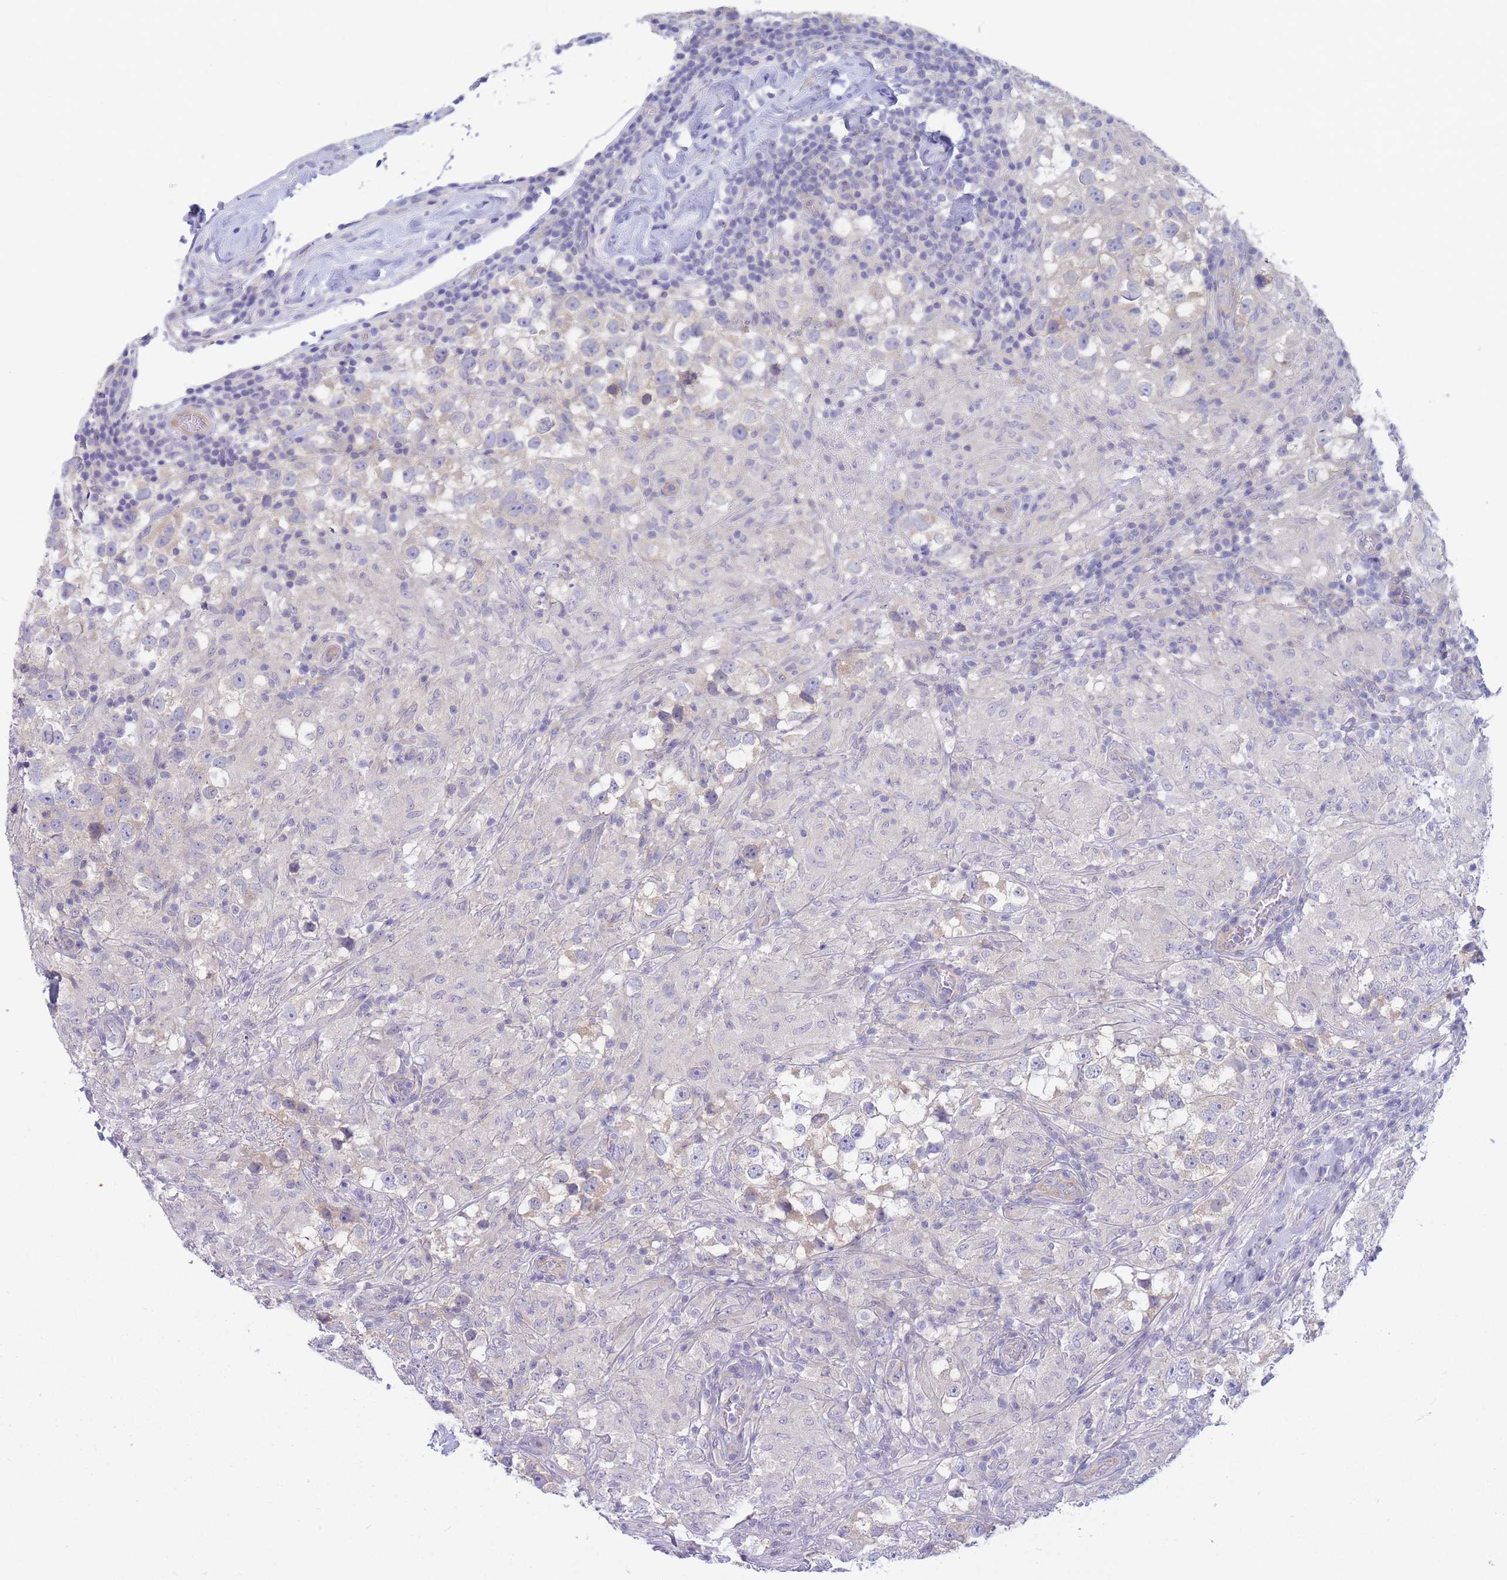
{"staining": {"intensity": "negative", "quantity": "none", "location": "none"}, "tissue": "testis cancer", "cell_type": "Tumor cells", "image_type": "cancer", "snomed": [{"axis": "morphology", "description": "Seminoma, NOS"}, {"axis": "topography", "description": "Testis"}], "caption": "DAB (3,3'-diaminobenzidine) immunohistochemical staining of human seminoma (testis) reveals no significant expression in tumor cells.", "gene": "SUGT1", "patient": {"sex": "male", "age": 46}}